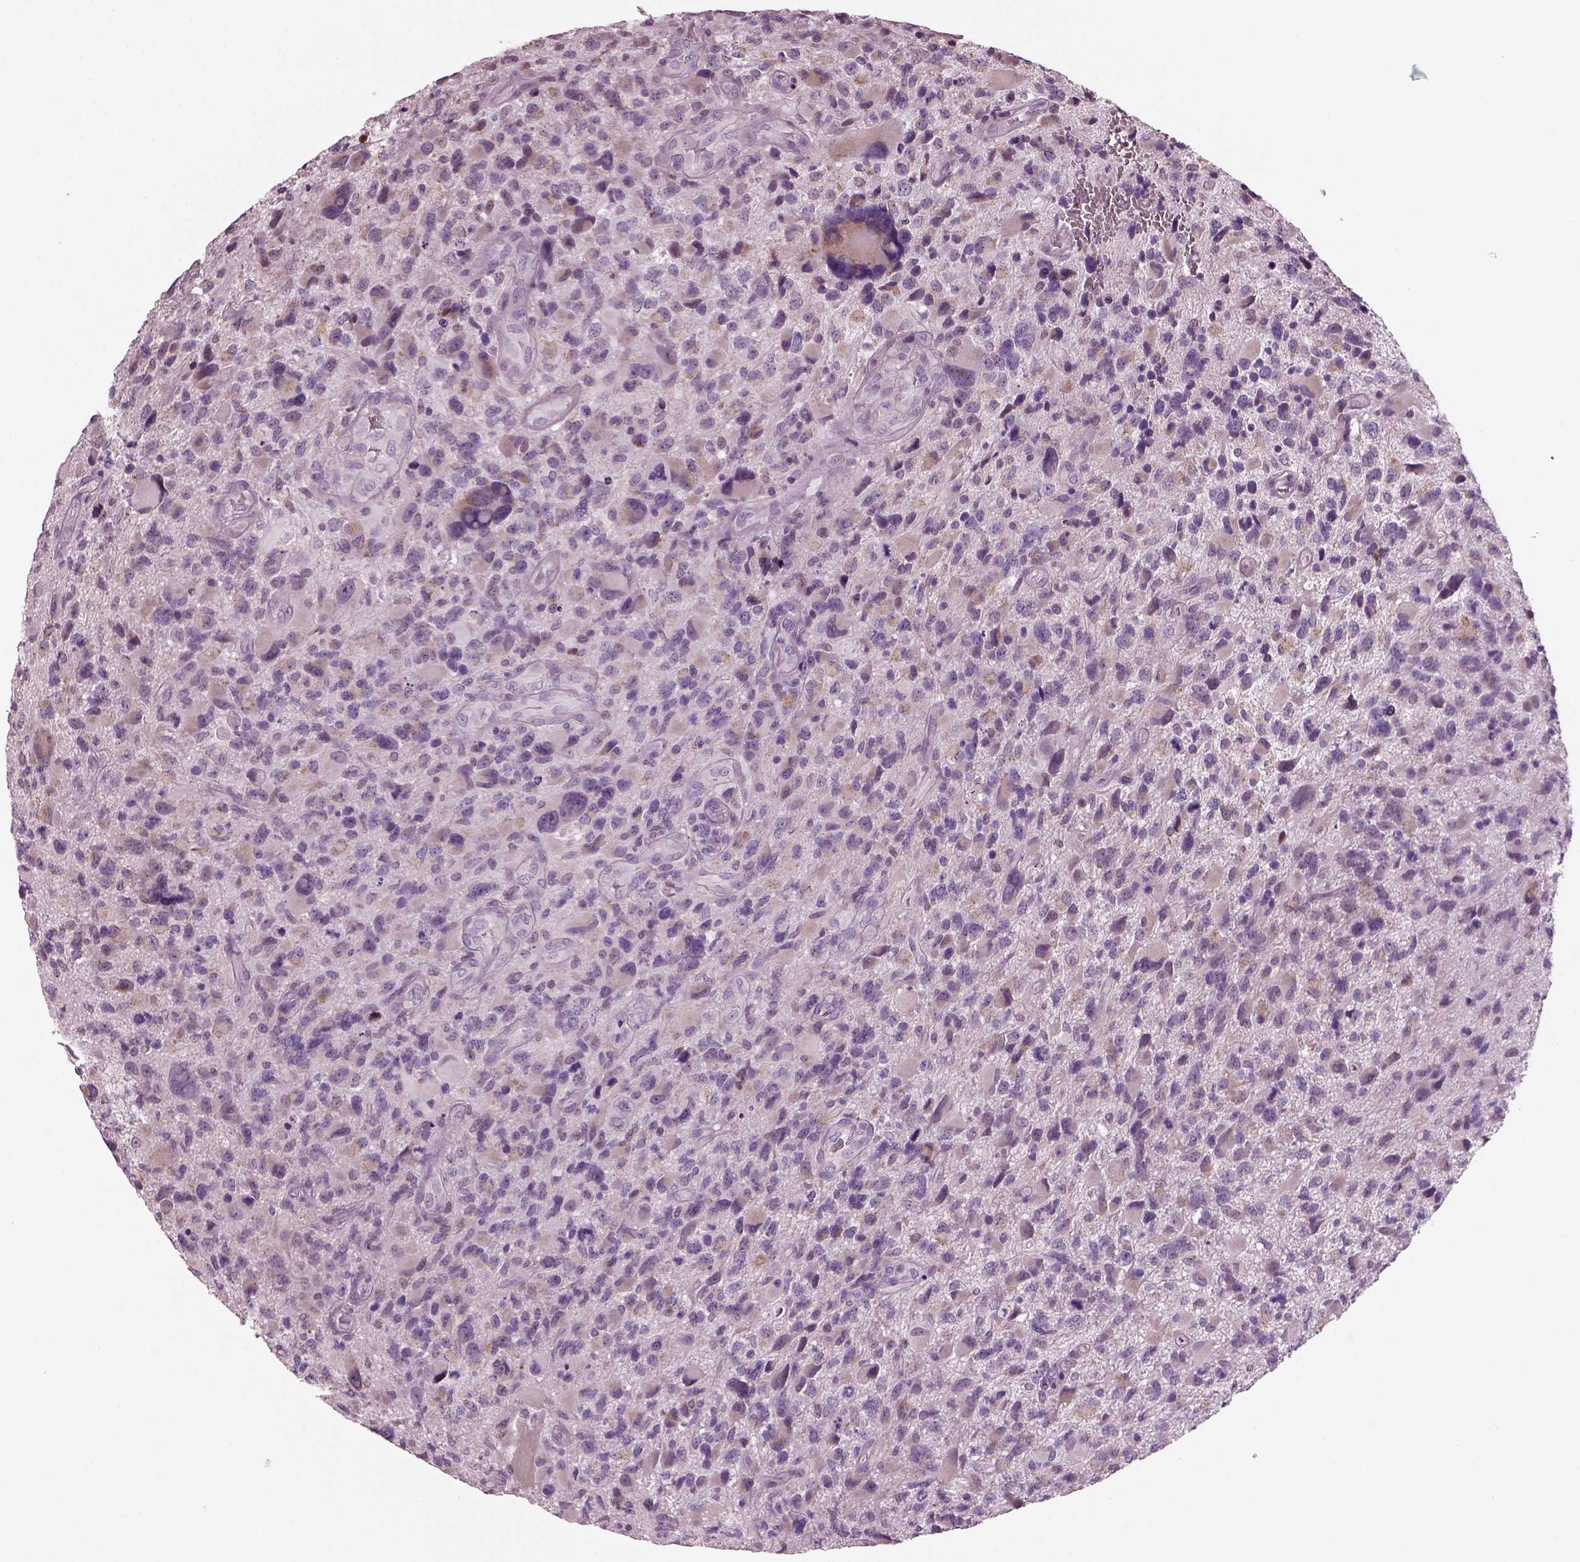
{"staining": {"intensity": "weak", "quantity": "<25%", "location": "cytoplasmic/membranous"}, "tissue": "glioma", "cell_type": "Tumor cells", "image_type": "cancer", "snomed": [{"axis": "morphology", "description": "Glioma, malignant, NOS"}, {"axis": "morphology", "description": "Glioma, malignant, High grade"}, {"axis": "topography", "description": "Brain"}], "caption": "Immunohistochemistry image of human glioma stained for a protein (brown), which demonstrates no staining in tumor cells.", "gene": "PRR9", "patient": {"sex": "female", "age": 71}}